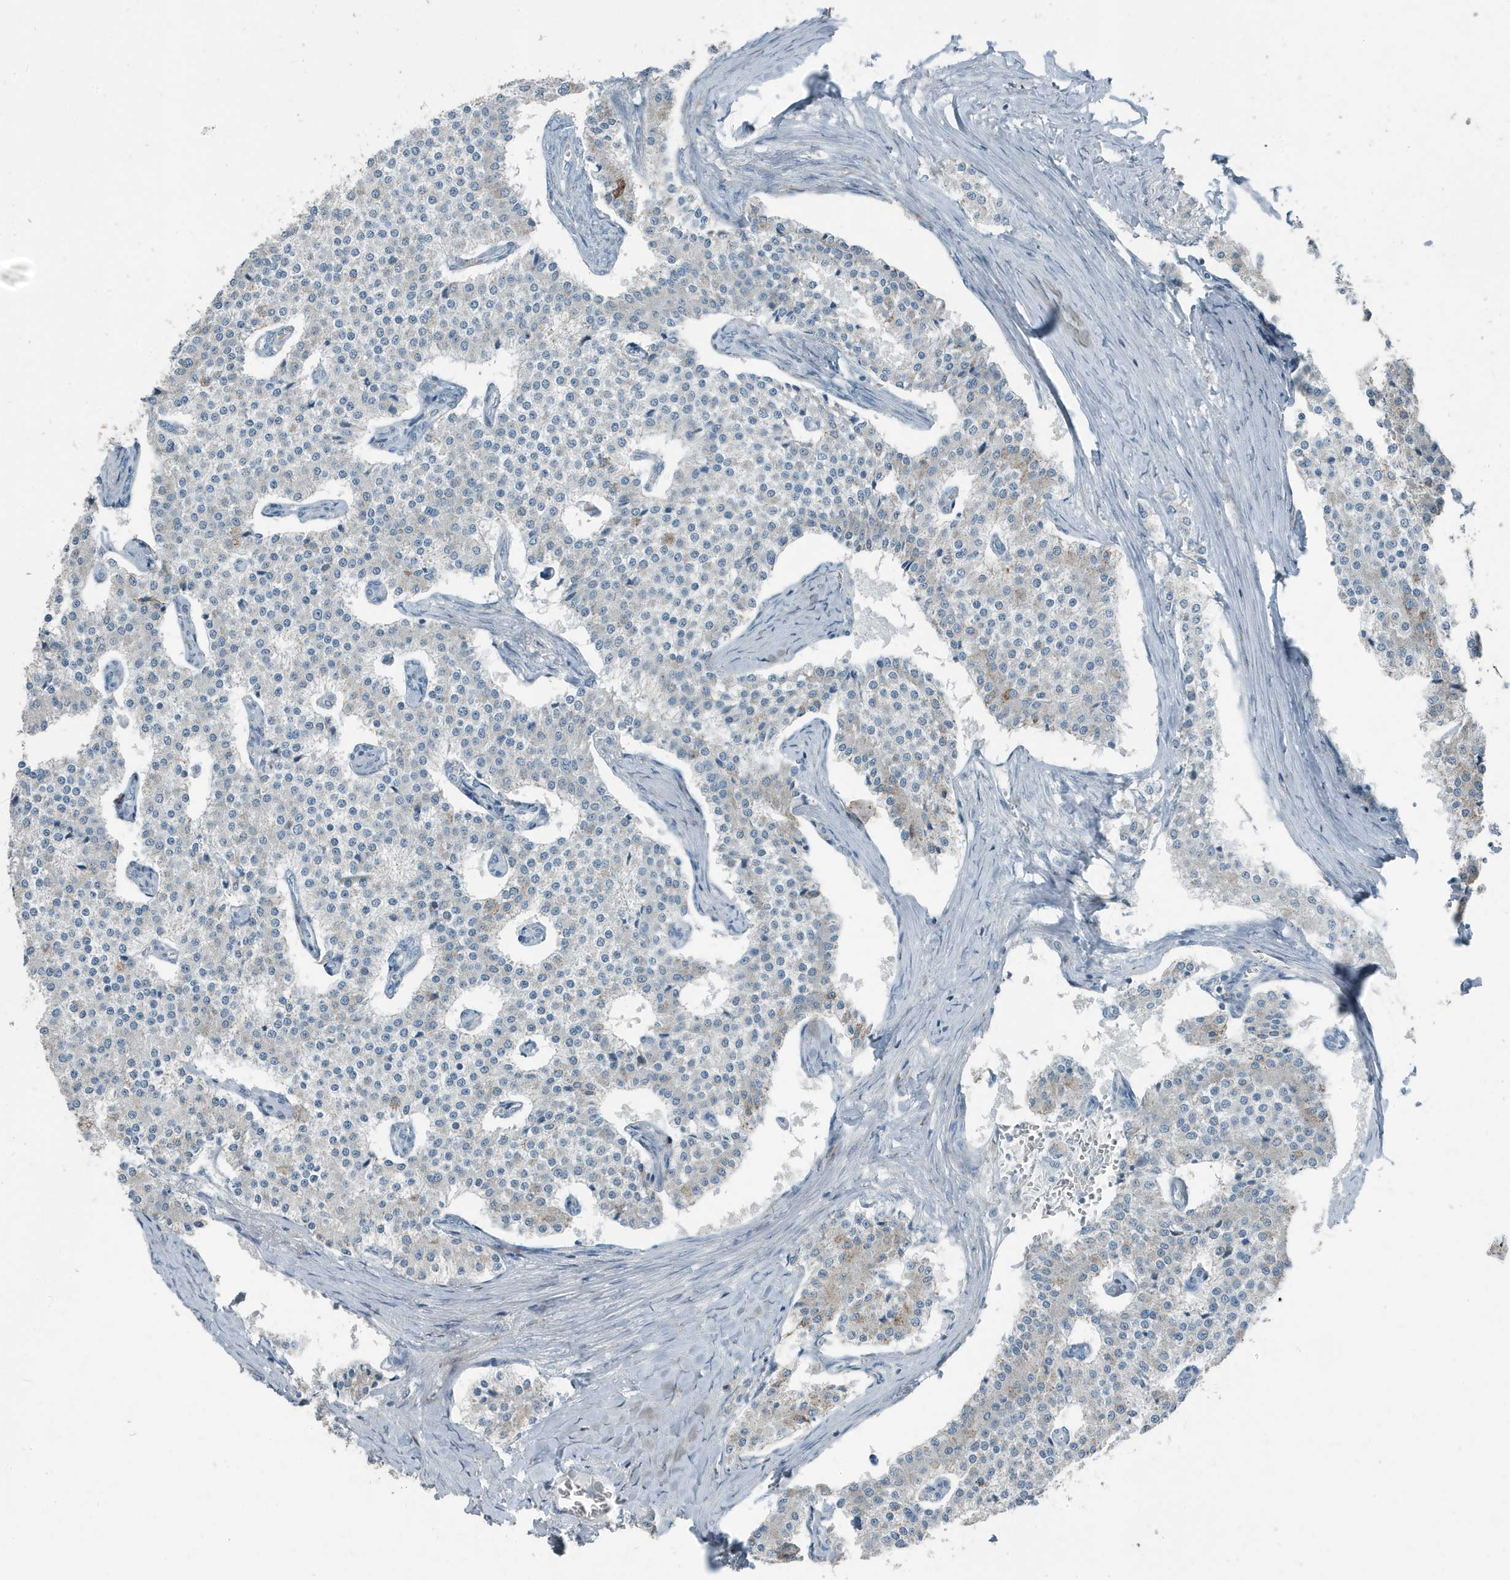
{"staining": {"intensity": "weak", "quantity": "<25%", "location": "cytoplasmic/membranous"}, "tissue": "carcinoid", "cell_type": "Tumor cells", "image_type": "cancer", "snomed": [{"axis": "morphology", "description": "Carcinoid, malignant, NOS"}, {"axis": "topography", "description": "Colon"}], "caption": "Immunohistochemical staining of malignant carcinoid reveals no significant staining in tumor cells. (DAB (3,3'-diaminobenzidine) immunohistochemistry (IHC) visualized using brightfield microscopy, high magnification).", "gene": "FAM162A", "patient": {"sex": "female", "age": 52}}